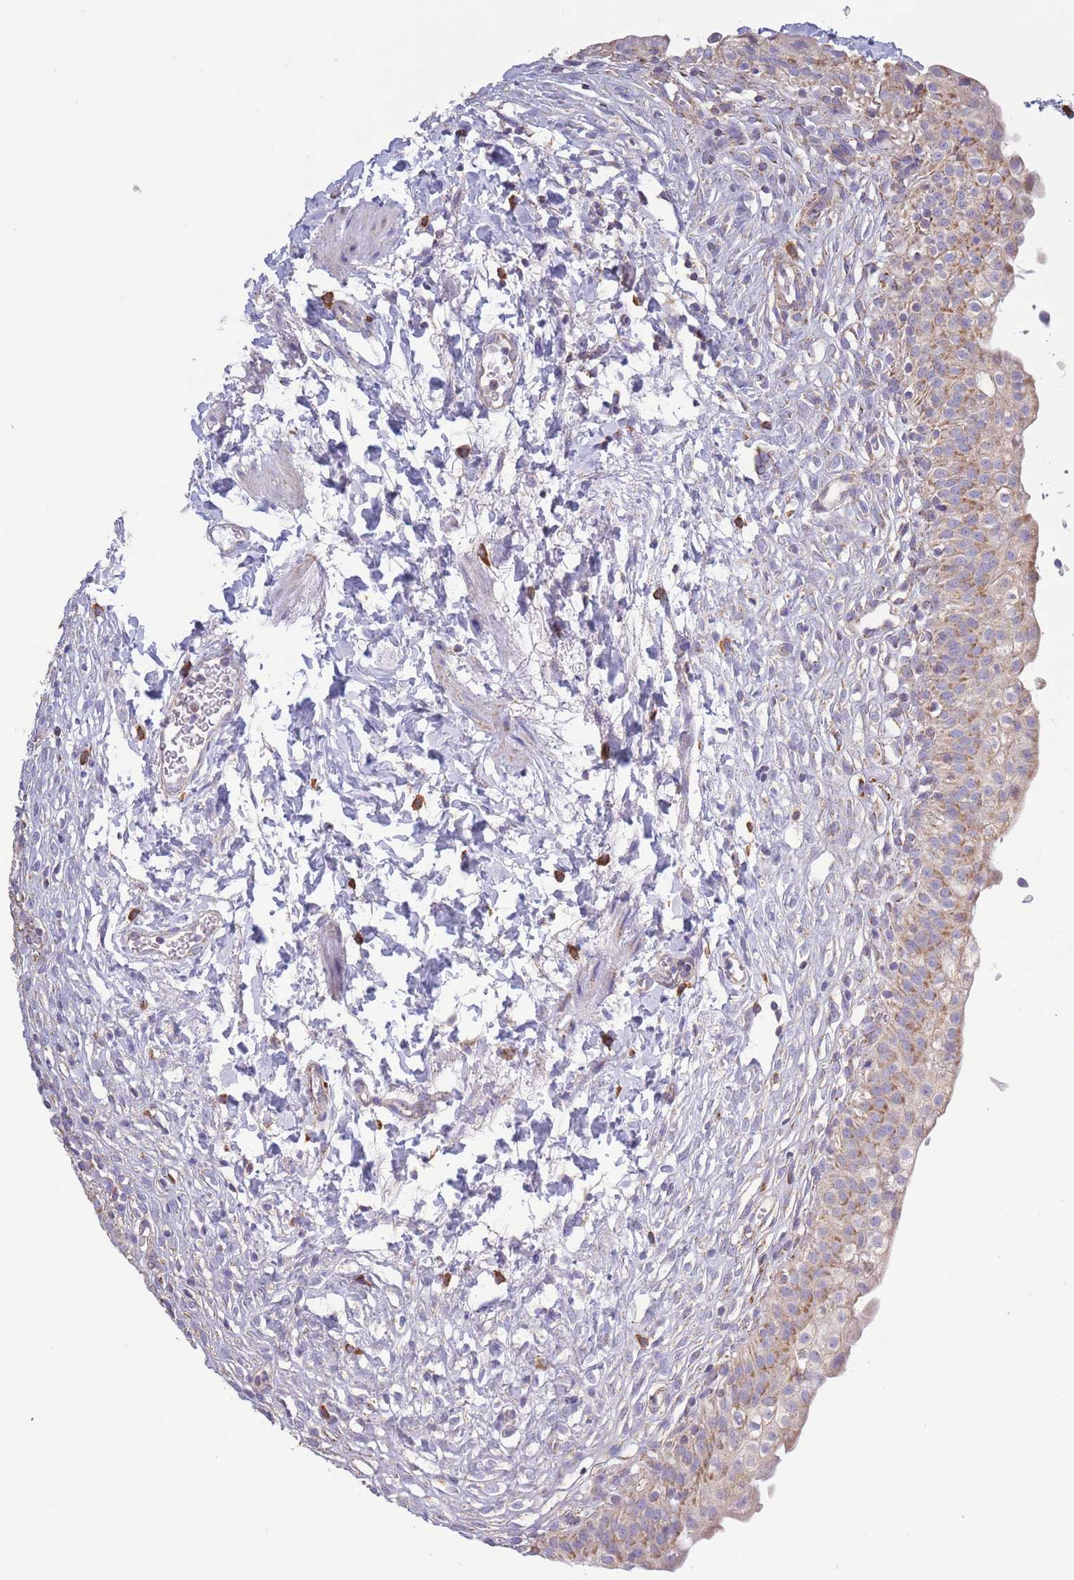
{"staining": {"intensity": "moderate", "quantity": "25%-75%", "location": "cytoplasmic/membranous"}, "tissue": "urinary bladder", "cell_type": "Urothelial cells", "image_type": "normal", "snomed": [{"axis": "morphology", "description": "Normal tissue, NOS"}, {"axis": "topography", "description": "Urinary bladder"}], "caption": "Immunohistochemistry (IHC) of normal urinary bladder shows medium levels of moderate cytoplasmic/membranous positivity in approximately 25%-75% of urothelial cells. (Stains: DAB (3,3'-diaminobenzidine) in brown, nuclei in blue, Microscopy: brightfield microscopy at high magnification).", "gene": "PDHA1", "patient": {"sex": "male", "age": 55}}